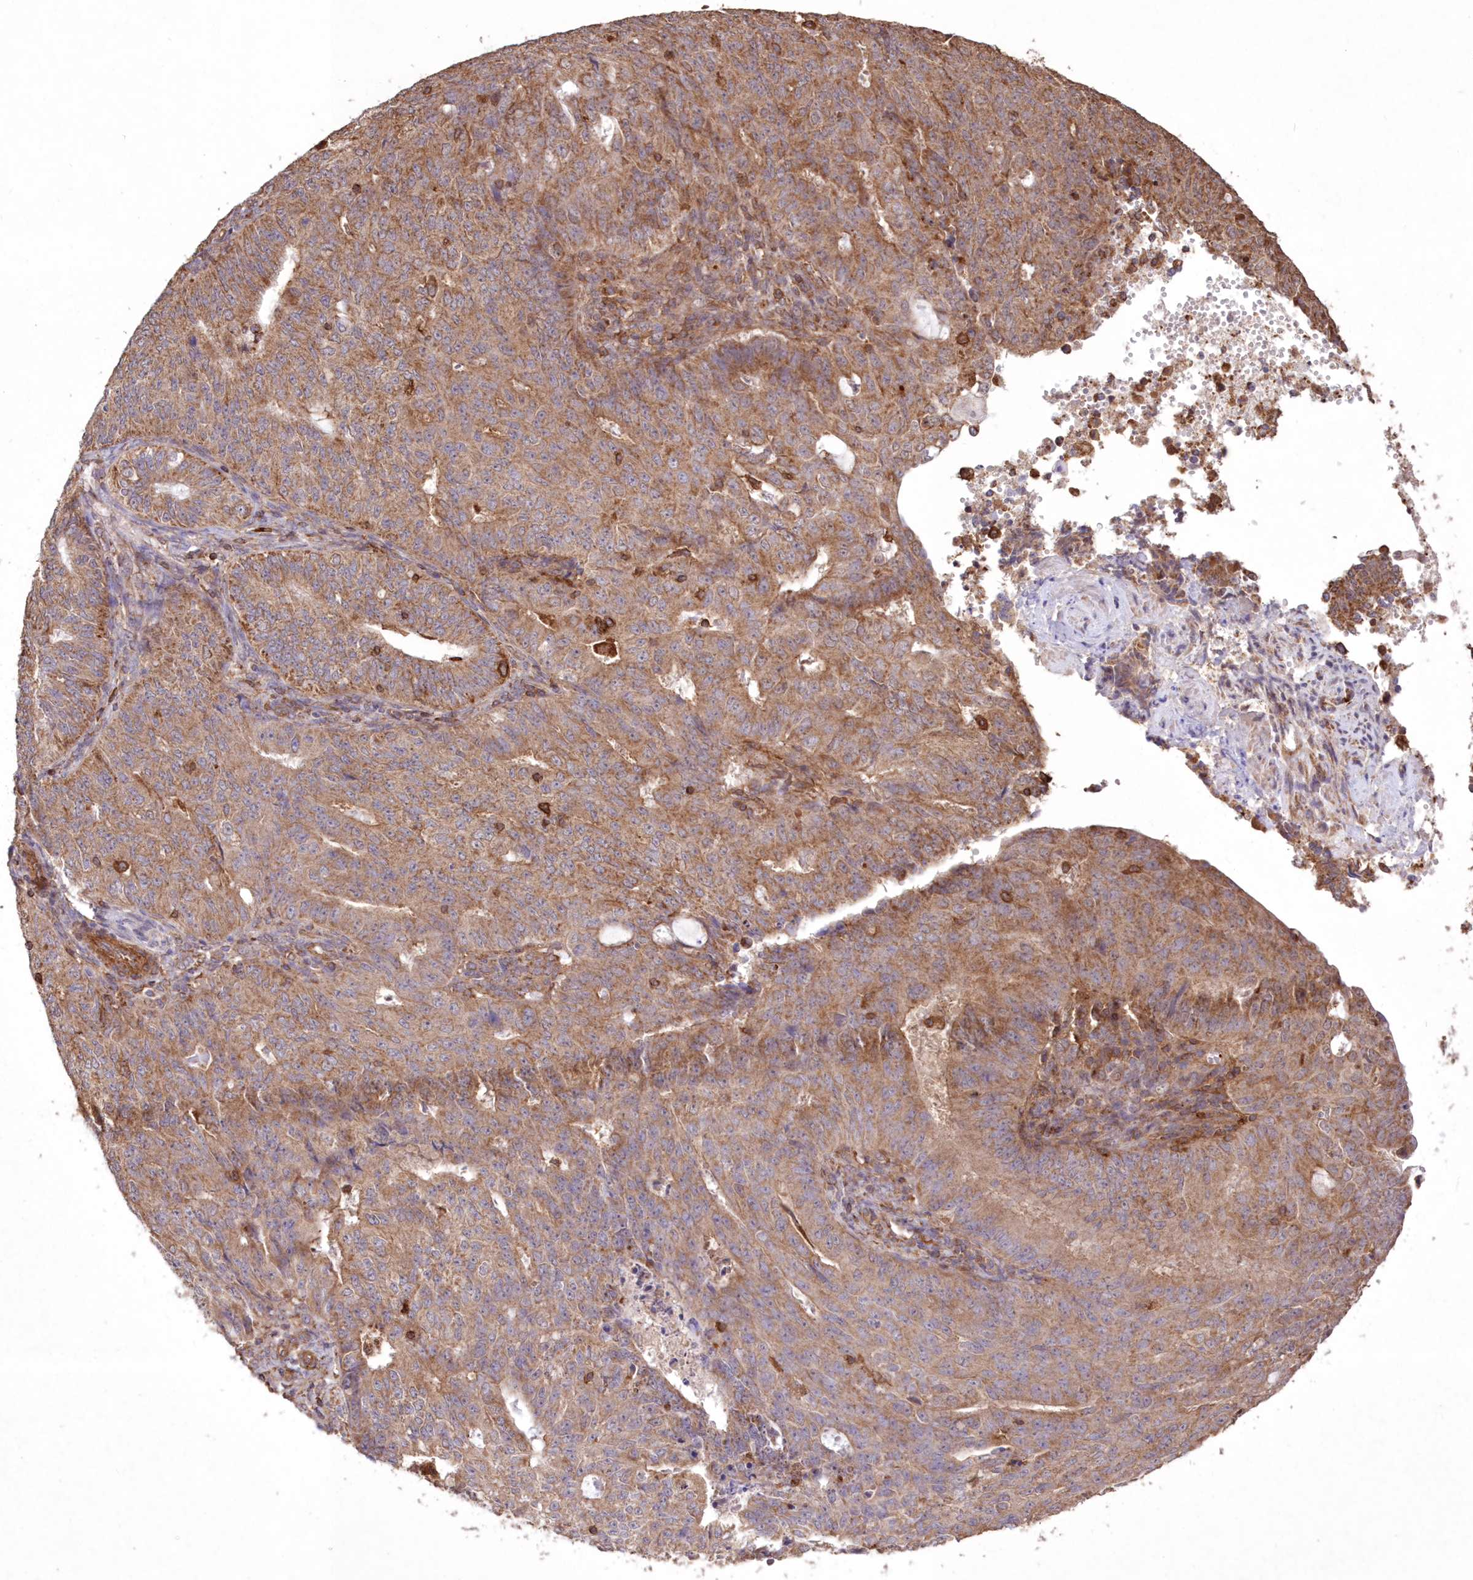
{"staining": {"intensity": "moderate", "quantity": ">75%", "location": "cytoplasmic/membranous"}, "tissue": "endometrial cancer", "cell_type": "Tumor cells", "image_type": "cancer", "snomed": [{"axis": "morphology", "description": "Adenocarcinoma, NOS"}, {"axis": "topography", "description": "Endometrium"}], "caption": "A photomicrograph showing moderate cytoplasmic/membranous staining in about >75% of tumor cells in endometrial cancer, as visualized by brown immunohistochemical staining.", "gene": "TMEM139", "patient": {"sex": "female", "age": 32}}